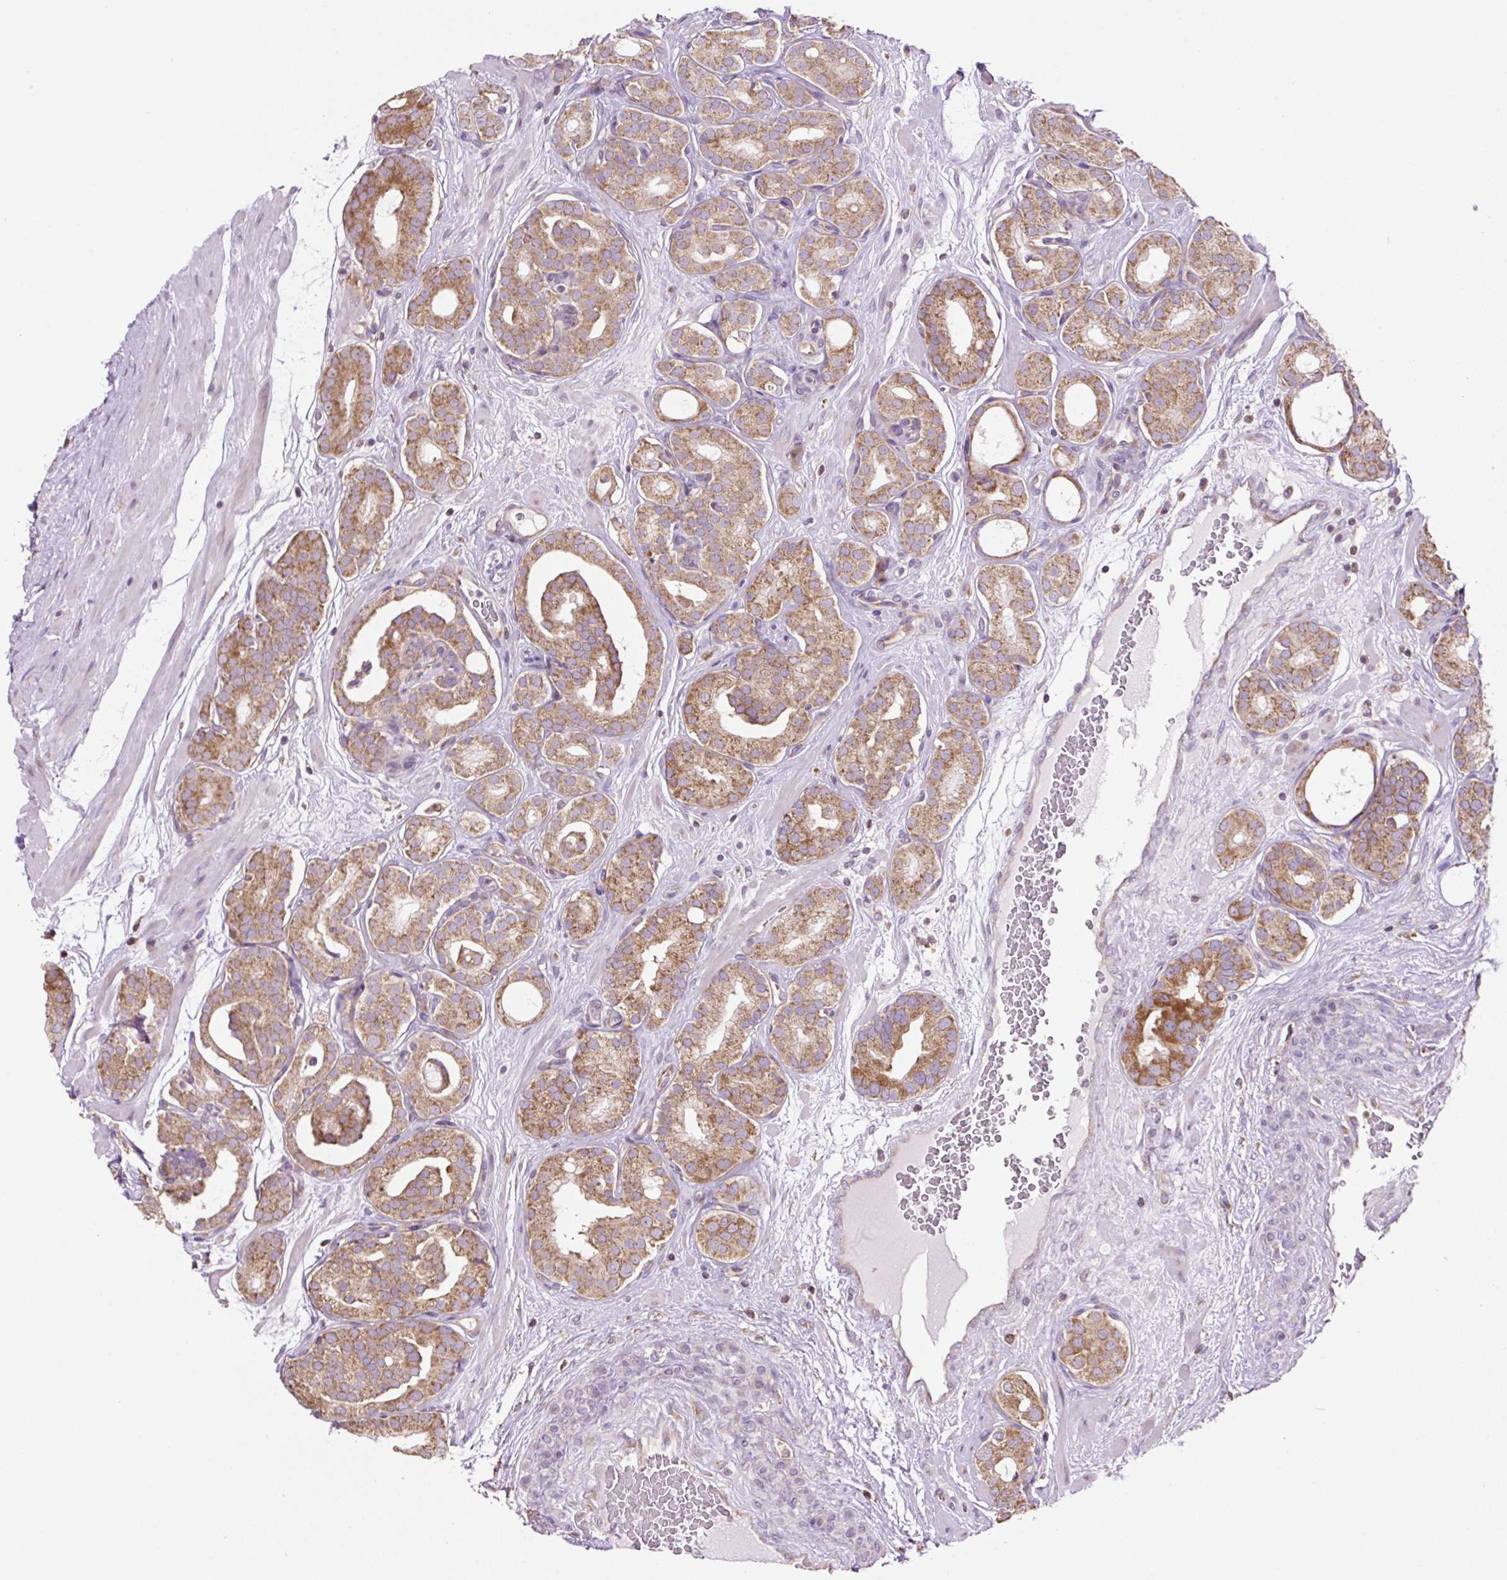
{"staining": {"intensity": "moderate", "quantity": ">75%", "location": "cytoplasmic/membranous"}, "tissue": "prostate cancer", "cell_type": "Tumor cells", "image_type": "cancer", "snomed": [{"axis": "morphology", "description": "Adenocarcinoma, High grade"}, {"axis": "topography", "description": "Prostate"}], "caption": "An image of prostate adenocarcinoma (high-grade) stained for a protein exhibits moderate cytoplasmic/membranous brown staining in tumor cells.", "gene": "RPS23", "patient": {"sex": "male", "age": 66}}